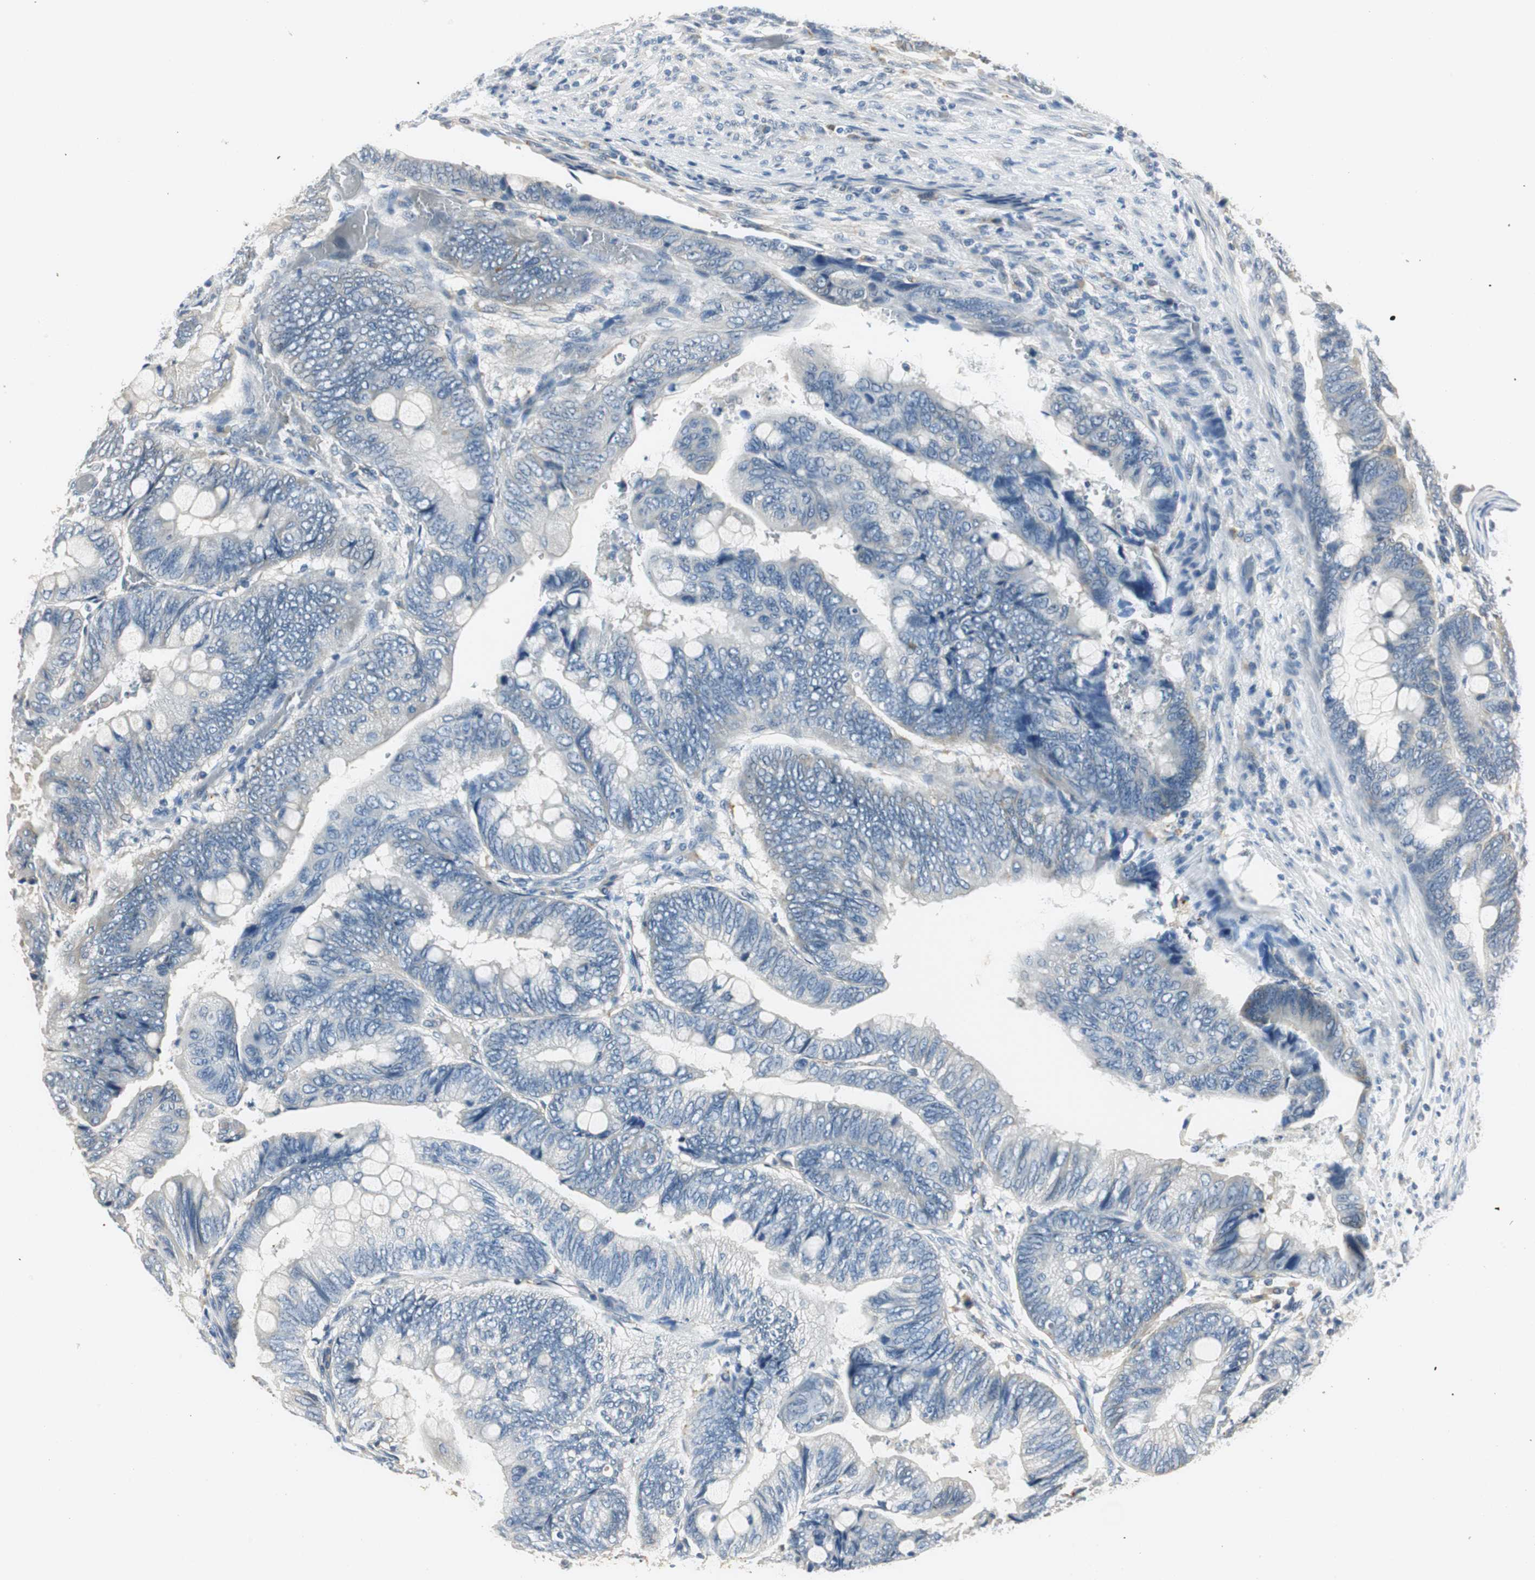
{"staining": {"intensity": "negative", "quantity": "none", "location": "none"}, "tissue": "colorectal cancer", "cell_type": "Tumor cells", "image_type": "cancer", "snomed": [{"axis": "morphology", "description": "Normal tissue, NOS"}, {"axis": "morphology", "description": "Adenocarcinoma, NOS"}, {"axis": "topography", "description": "Rectum"}, {"axis": "topography", "description": "Peripheral nerve tissue"}], "caption": "Colorectal cancer (adenocarcinoma) stained for a protein using IHC shows no positivity tumor cells.", "gene": "NIT1", "patient": {"sex": "male", "age": 92}}